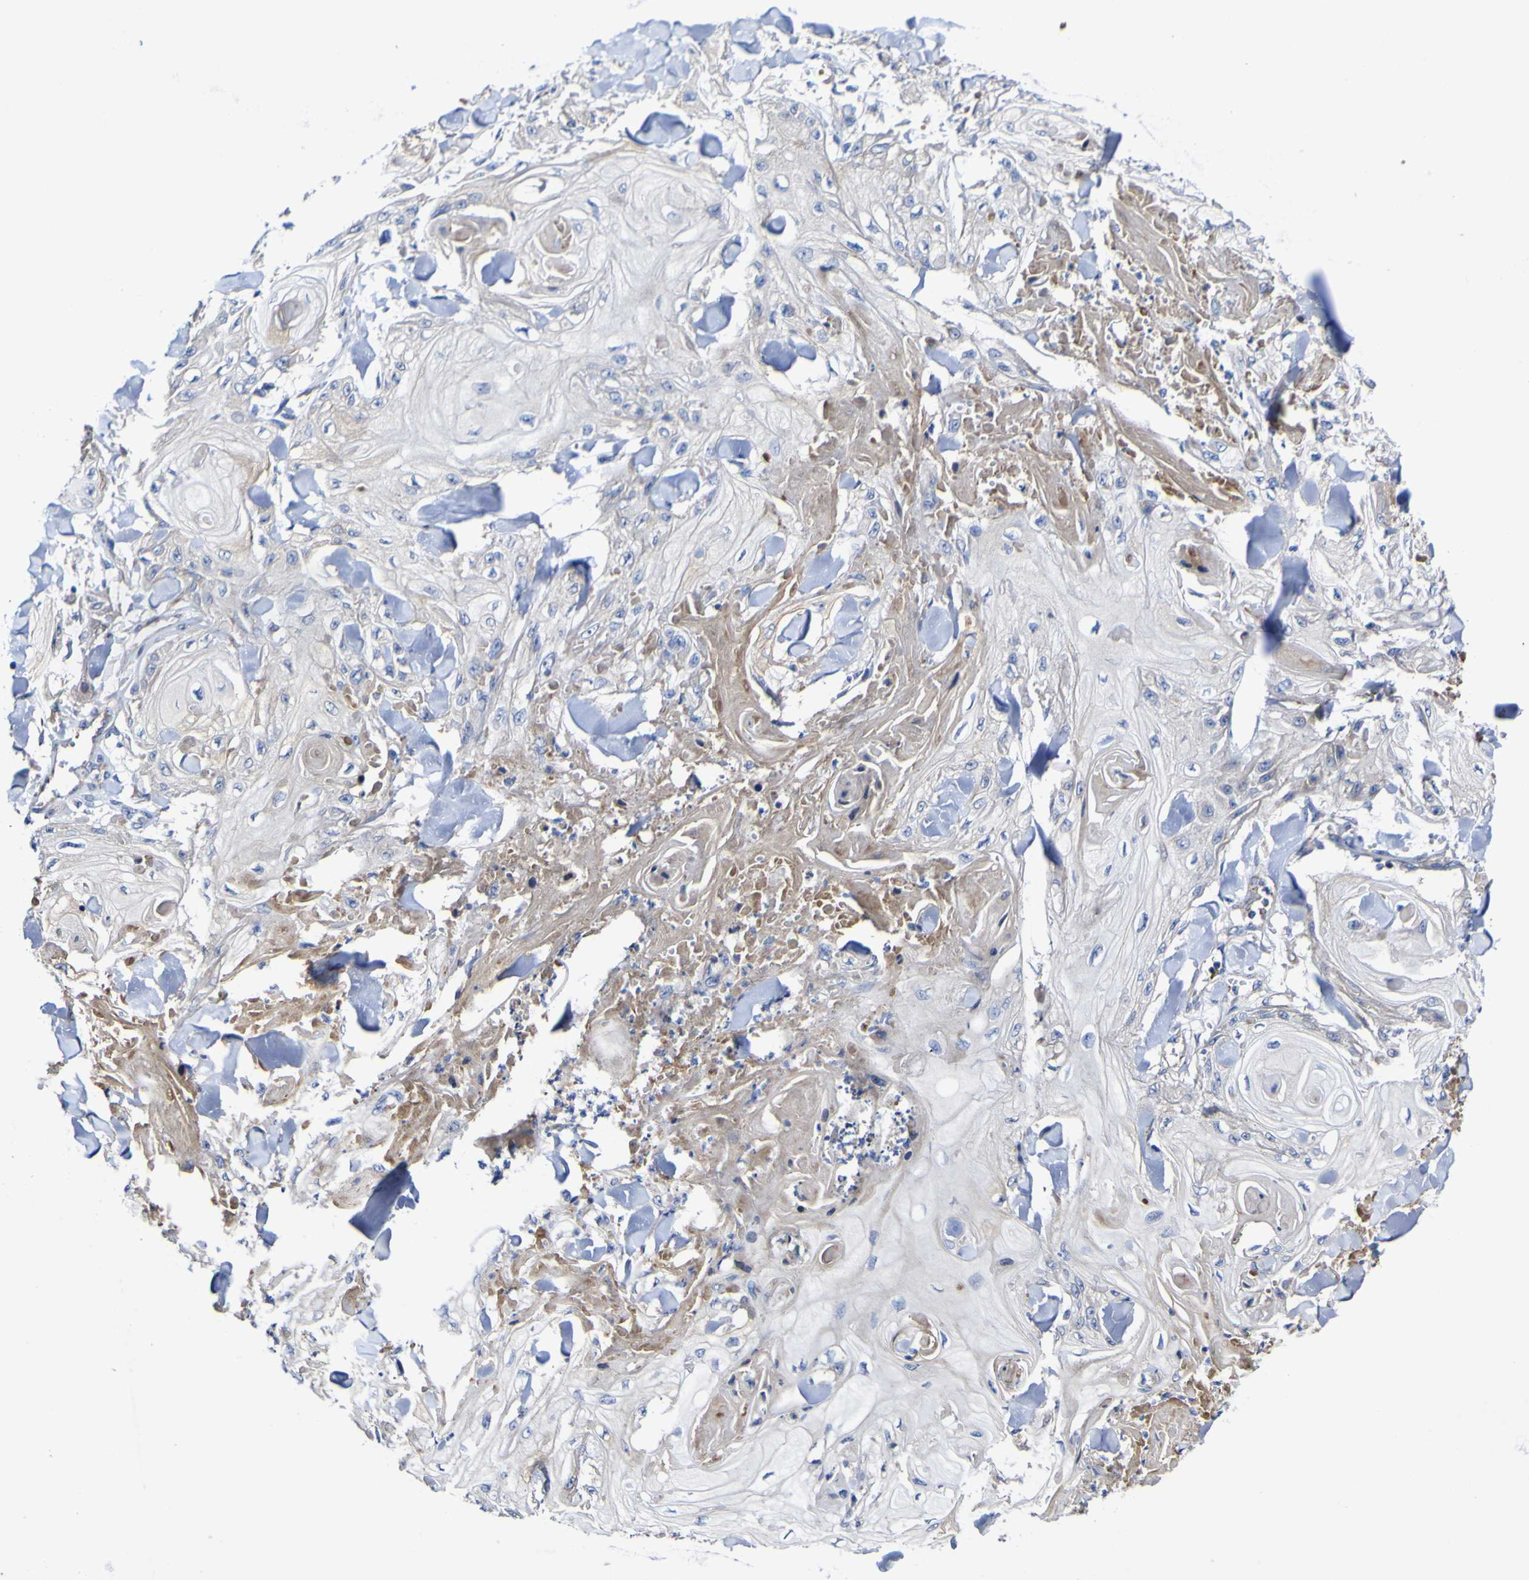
{"staining": {"intensity": "negative", "quantity": "none", "location": "none"}, "tissue": "skin cancer", "cell_type": "Tumor cells", "image_type": "cancer", "snomed": [{"axis": "morphology", "description": "Squamous cell carcinoma, NOS"}, {"axis": "topography", "description": "Skin"}], "caption": "Immunohistochemical staining of skin squamous cell carcinoma shows no significant staining in tumor cells. The staining is performed using DAB brown chromogen with nuclei counter-stained in using hematoxylin.", "gene": "CCDC90B", "patient": {"sex": "male", "age": 74}}